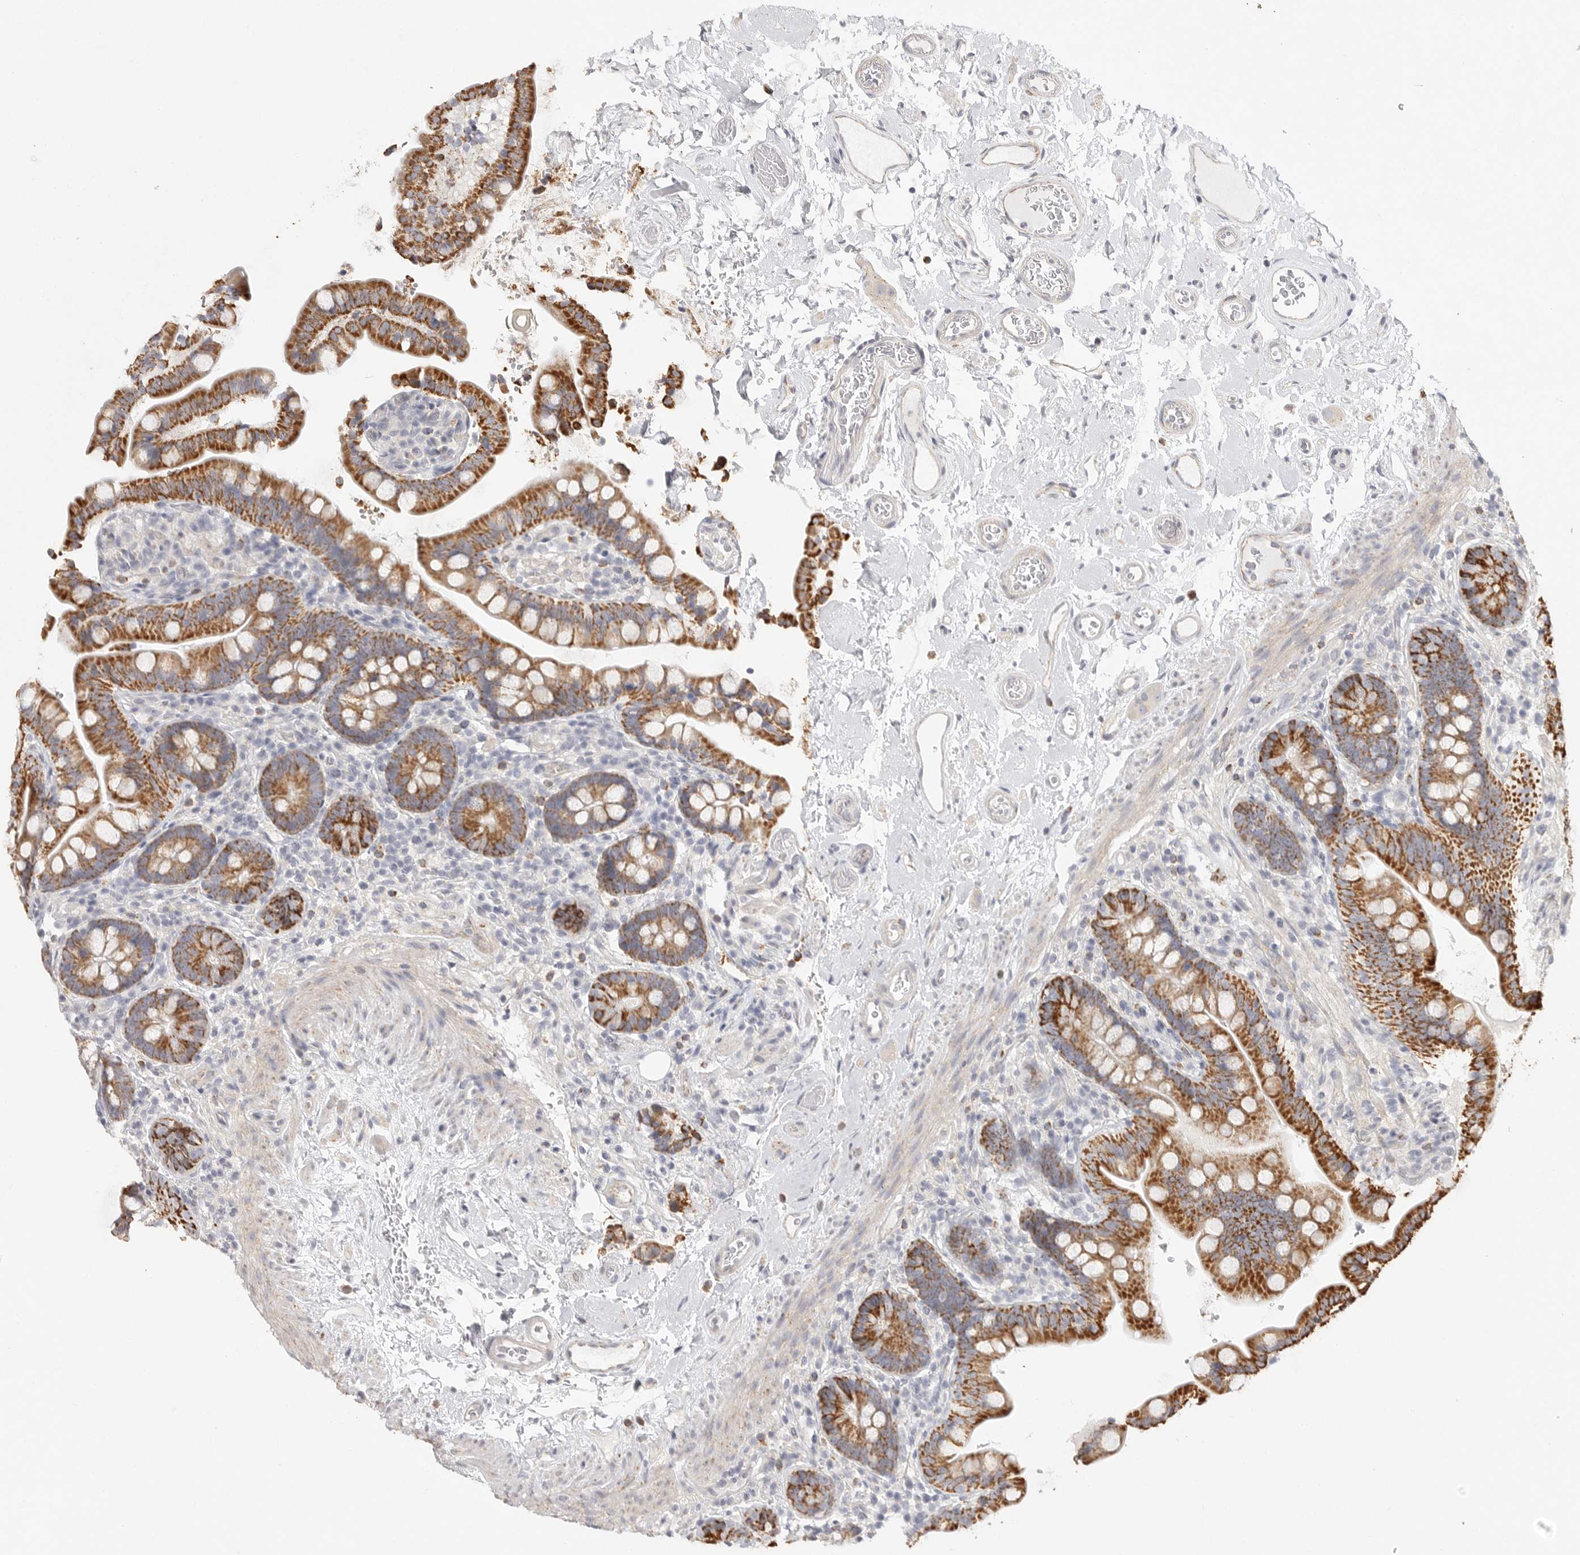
{"staining": {"intensity": "negative", "quantity": "none", "location": "none"}, "tissue": "colon", "cell_type": "Endothelial cells", "image_type": "normal", "snomed": [{"axis": "morphology", "description": "Normal tissue, NOS"}, {"axis": "topography", "description": "Smooth muscle"}, {"axis": "topography", "description": "Colon"}], "caption": "Immunohistochemical staining of unremarkable human colon displays no significant positivity in endothelial cells. (DAB (3,3'-diaminobenzidine) immunohistochemistry (IHC) with hematoxylin counter stain).", "gene": "ELP3", "patient": {"sex": "male", "age": 73}}